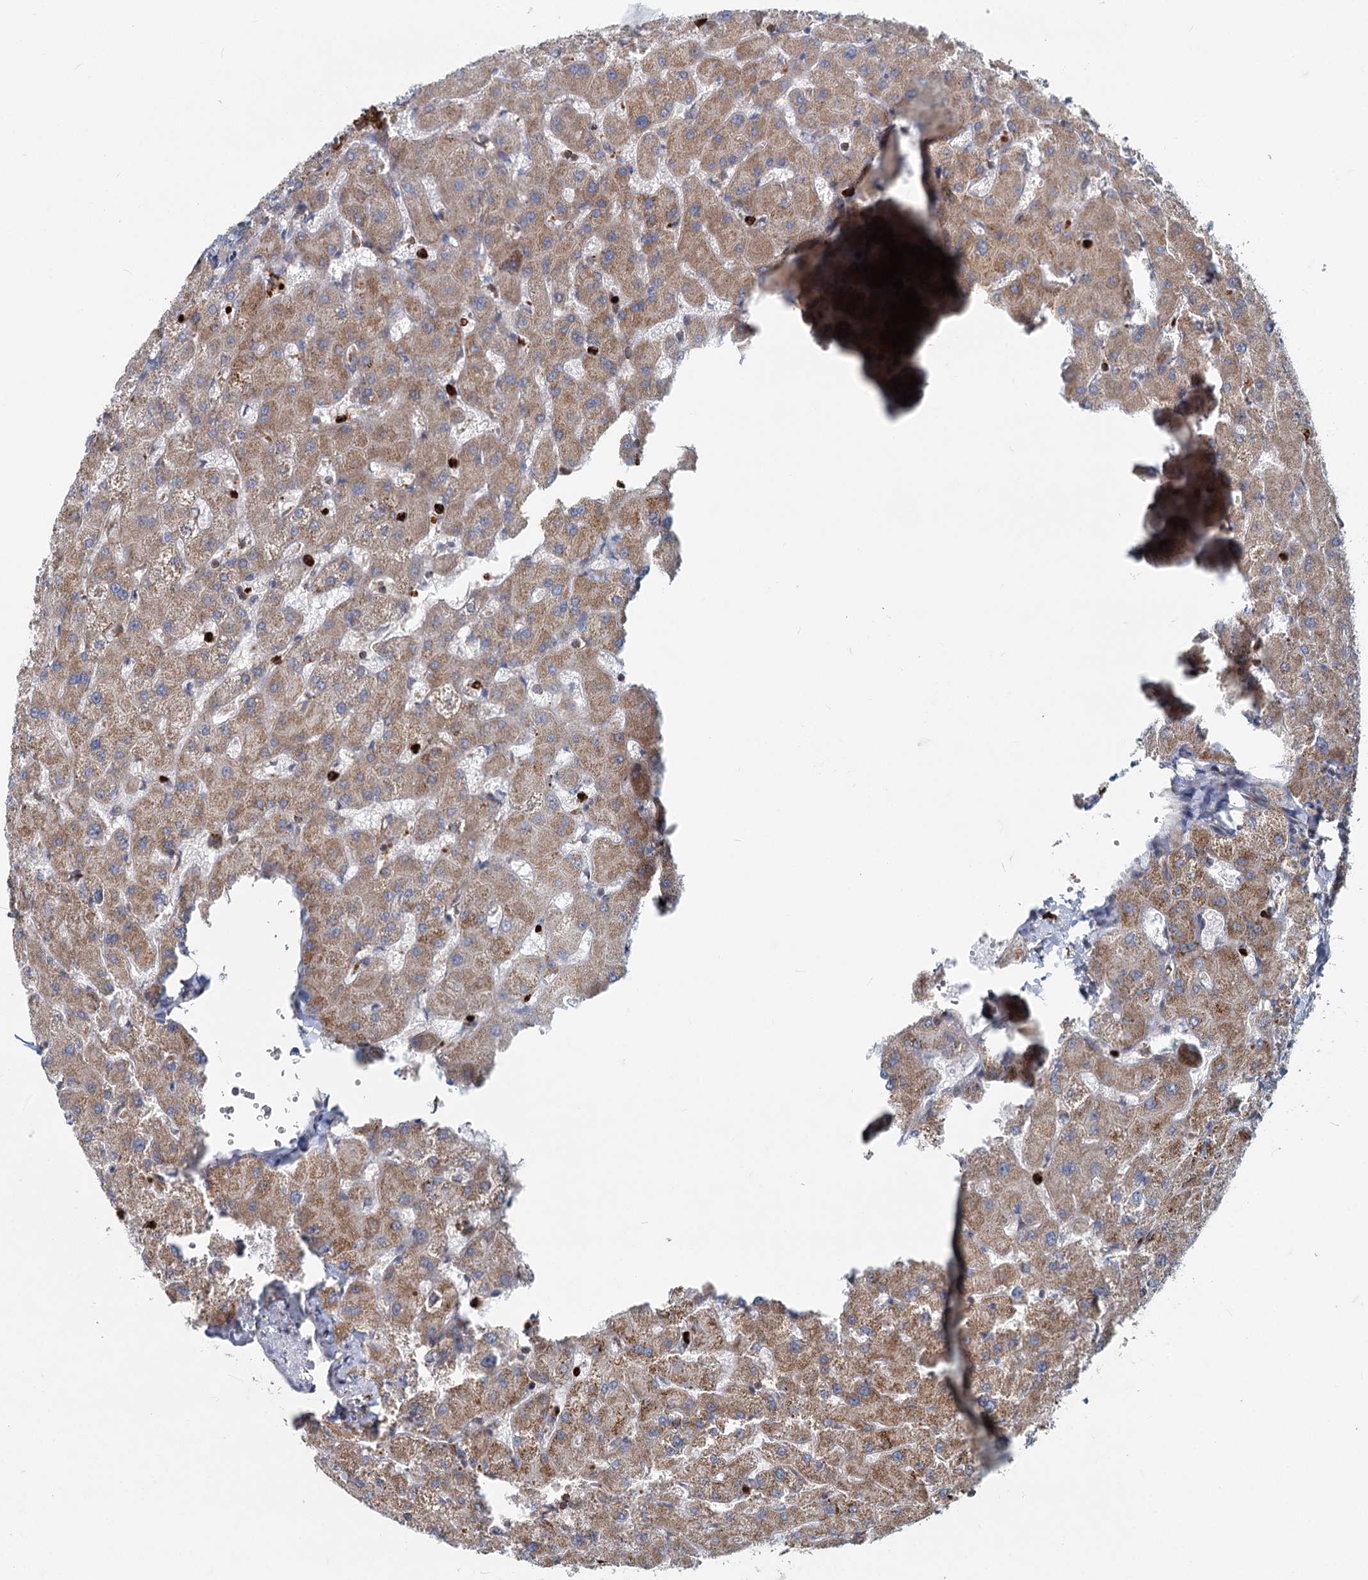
{"staining": {"intensity": "negative", "quantity": "none", "location": "none"}, "tissue": "liver", "cell_type": "Cholangiocytes", "image_type": "normal", "snomed": [{"axis": "morphology", "description": "Normal tissue, NOS"}, {"axis": "topography", "description": "Liver"}], "caption": "This is a image of immunohistochemistry staining of benign liver, which shows no expression in cholangiocytes. (Brightfield microscopy of DAB (3,3'-diaminobenzidine) immunohistochemistry at high magnification).", "gene": "ADCY2", "patient": {"sex": "female", "age": 63}}